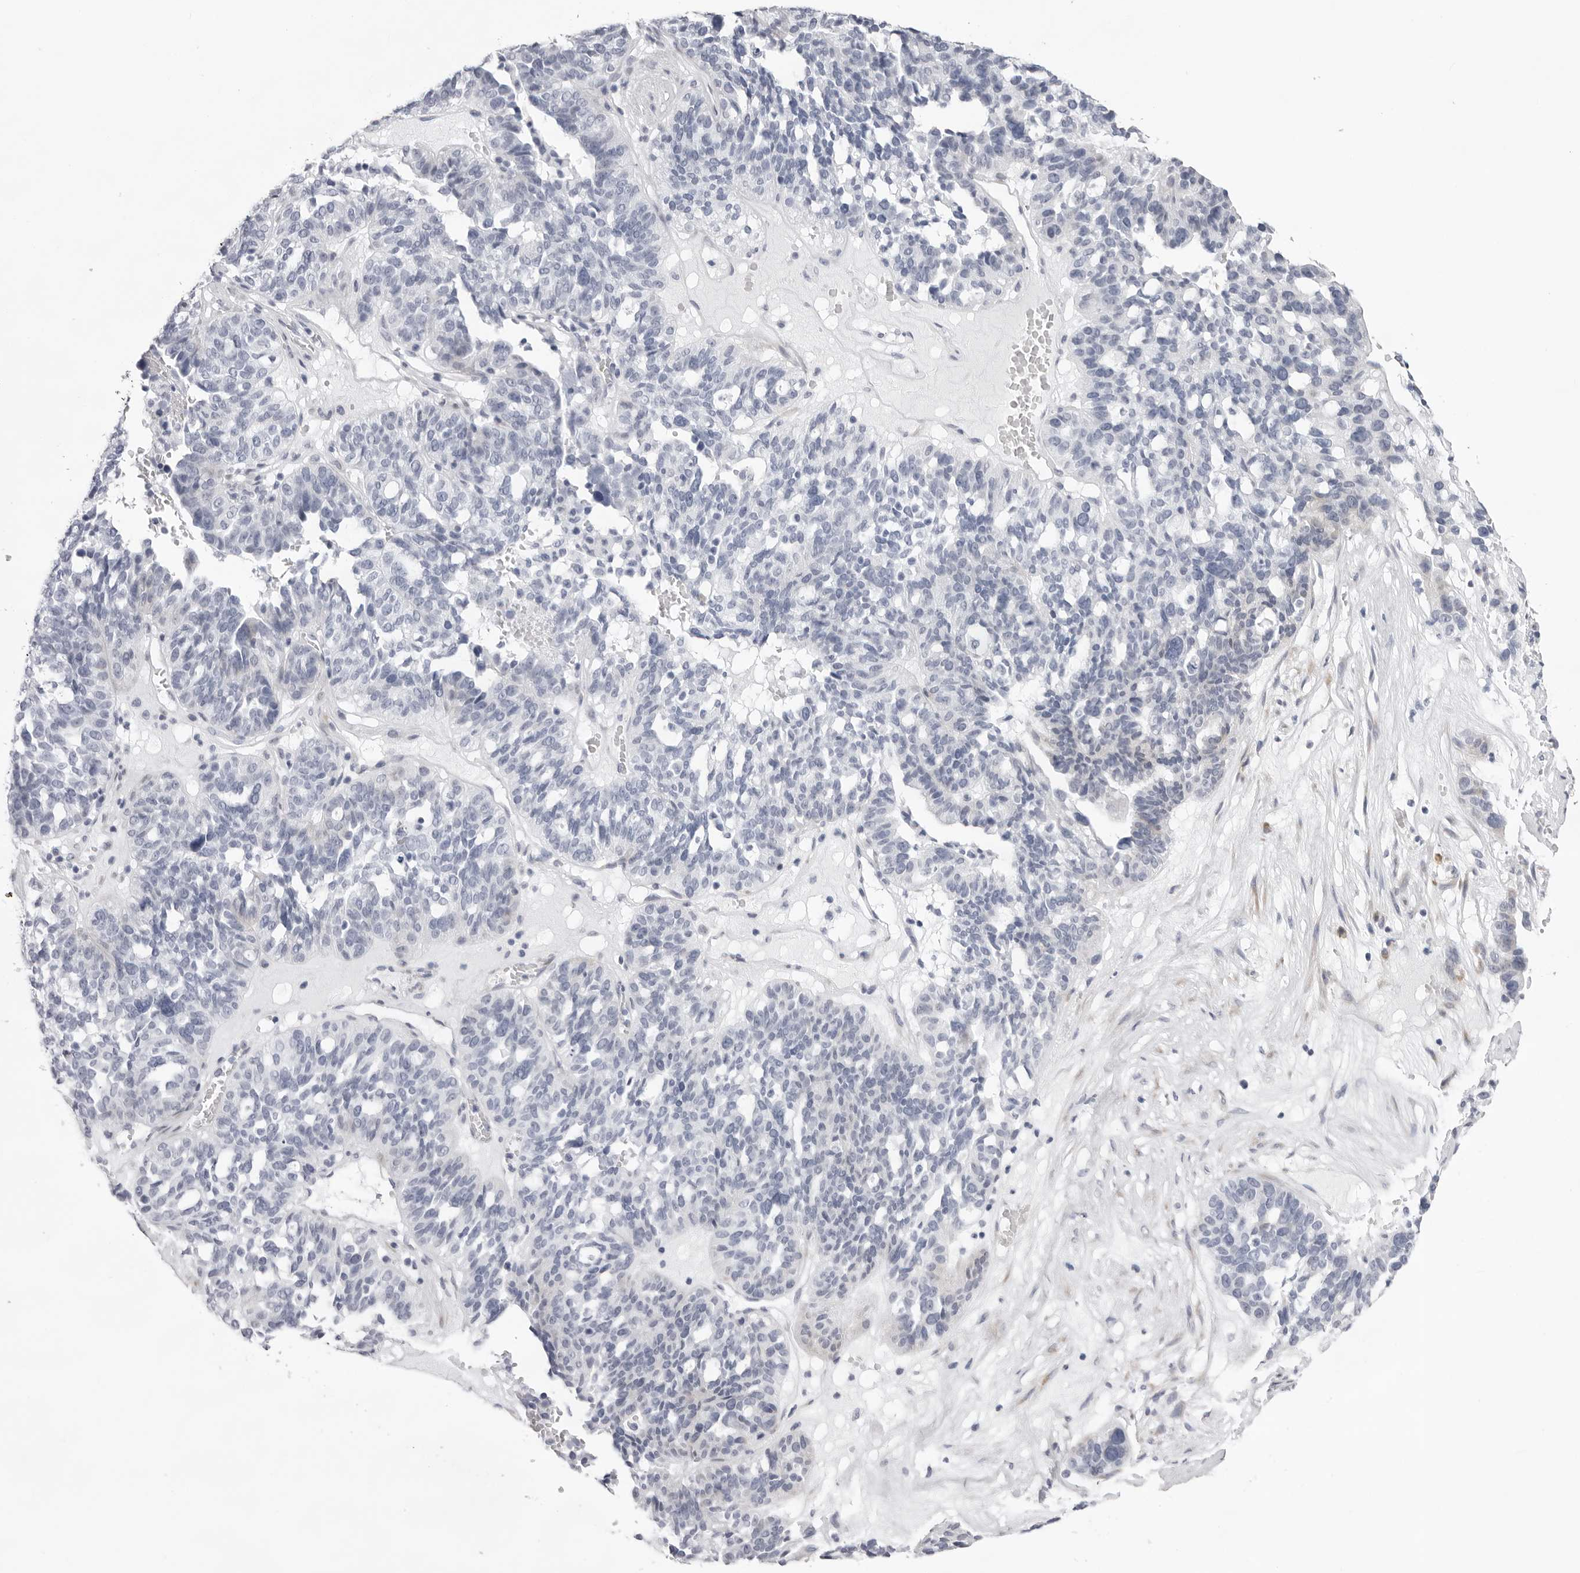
{"staining": {"intensity": "negative", "quantity": "none", "location": "none"}, "tissue": "ovarian cancer", "cell_type": "Tumor cells", "image_type": "cancer", "snomed": [{"axis": "morphology", "description": "Cystadenocarcinoma, serous, NOS"}, {"axis": "topography", "description": "Ovary"}], "caption": "Tumor cells are negative for brown protein staining in ovarian cancer.", "gene": "SMIM2", "patient": {"sex": "female", "age": 59}}